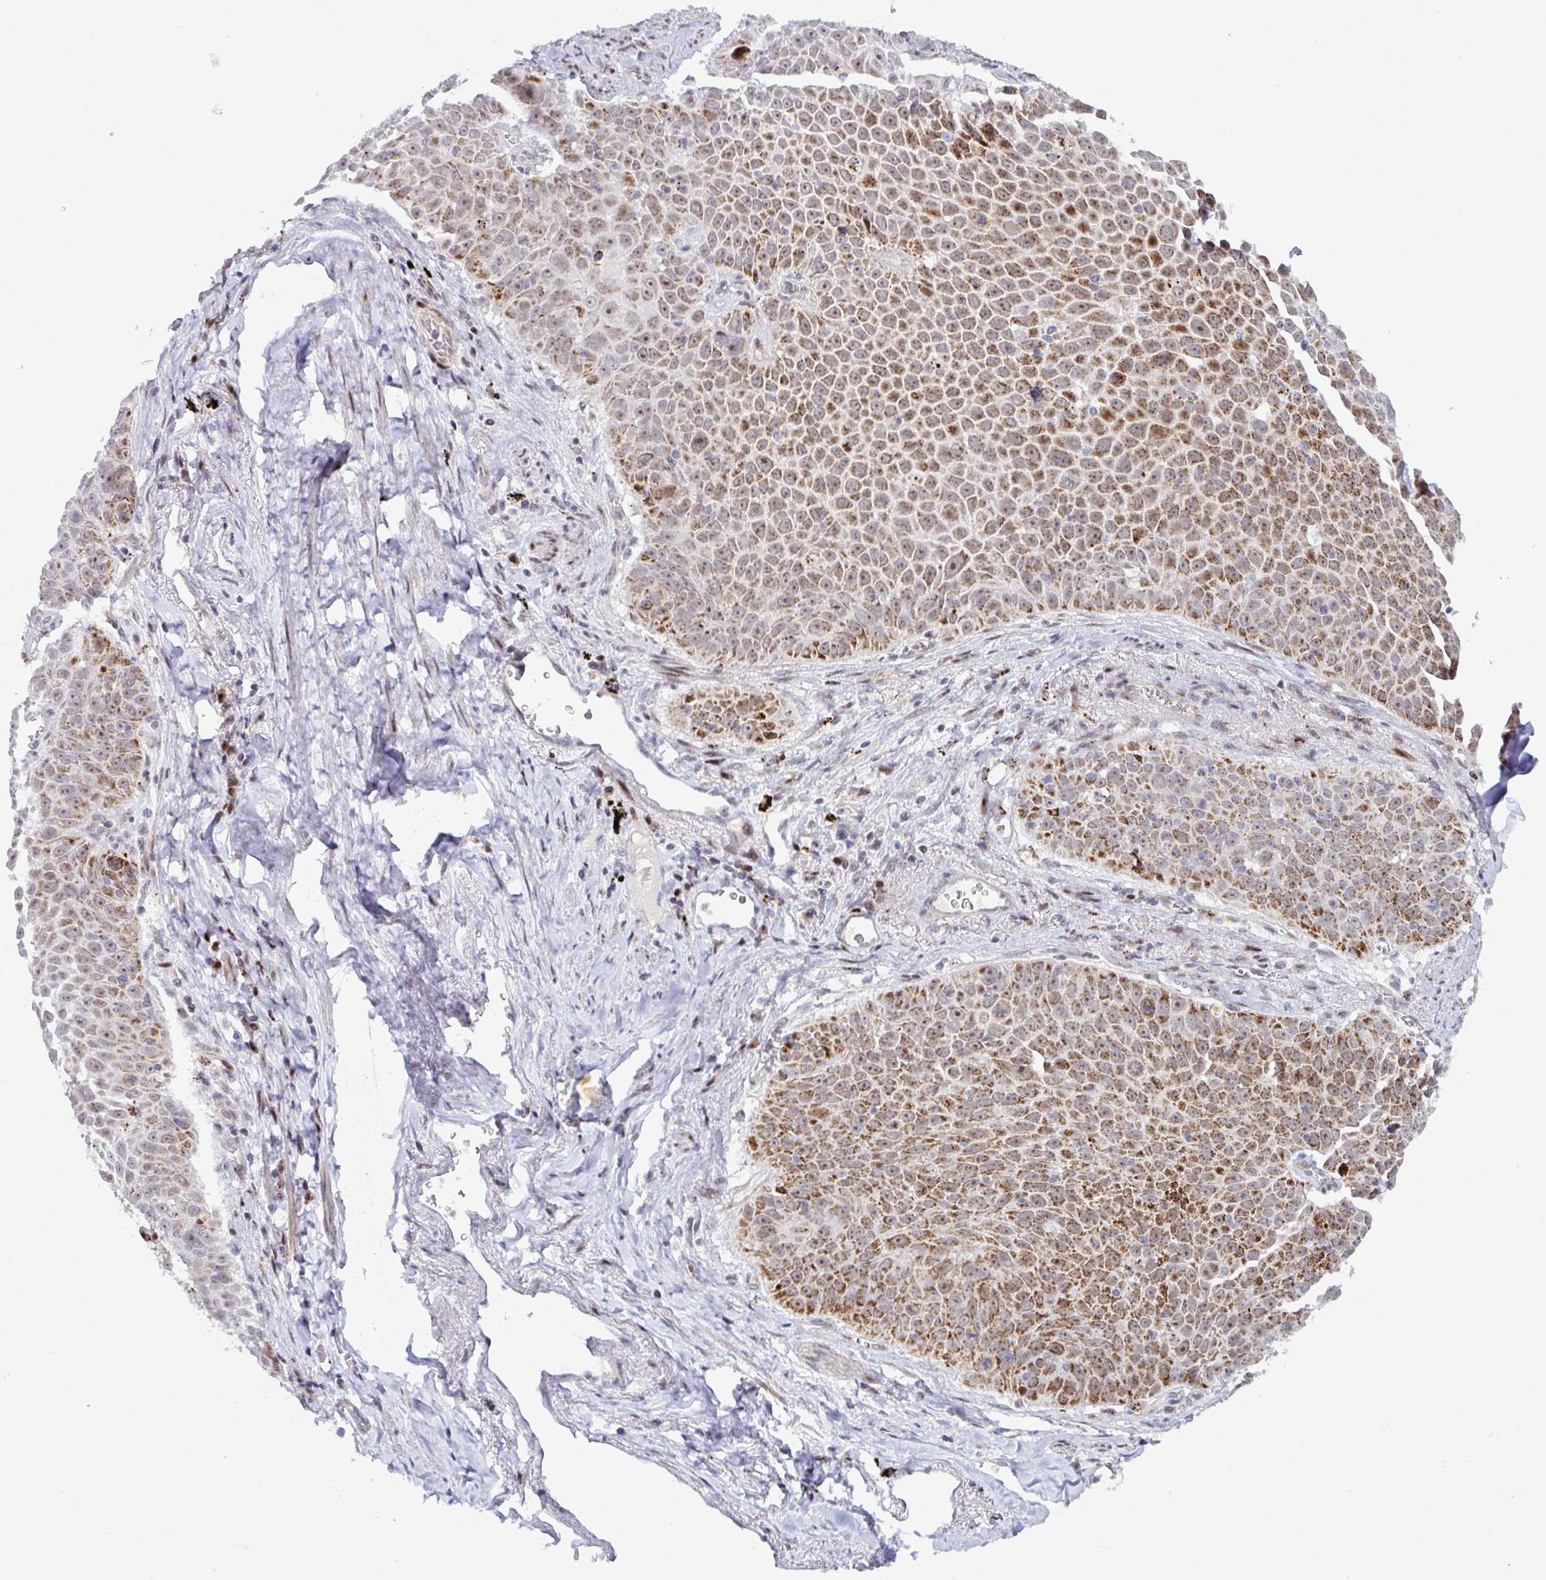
{"staining": {"intensity": "moderate", "quantity": ">75%", "location": "cytoplasmic/membranous,nuclear"}, "tissue": "lung cancer", "cell_type": "Tumor cells", "image_type": "cancer", "snomed": [{"axis": "morphology", "description": "Squamous cell carcinoma, NOS"}, {"axis": "morphology", "description": "Squamous cell carcinoma, metastatic, NOS"}, {"axis": "topography", "description": "Lymph node"}, {"axis": "topography", "description": "Lung"}], "caption": "Brown immunohistochemical staining in metastatic squamous cell carcinoma (lung) shows moderate cytoplasmic/membranous and nuclear staining in approximately >75% of tumor cells. (IHC, brightfield microscopy, high magnification).", "gene": "DZIP1", "patient": {"sex": "female", "age": 62}}